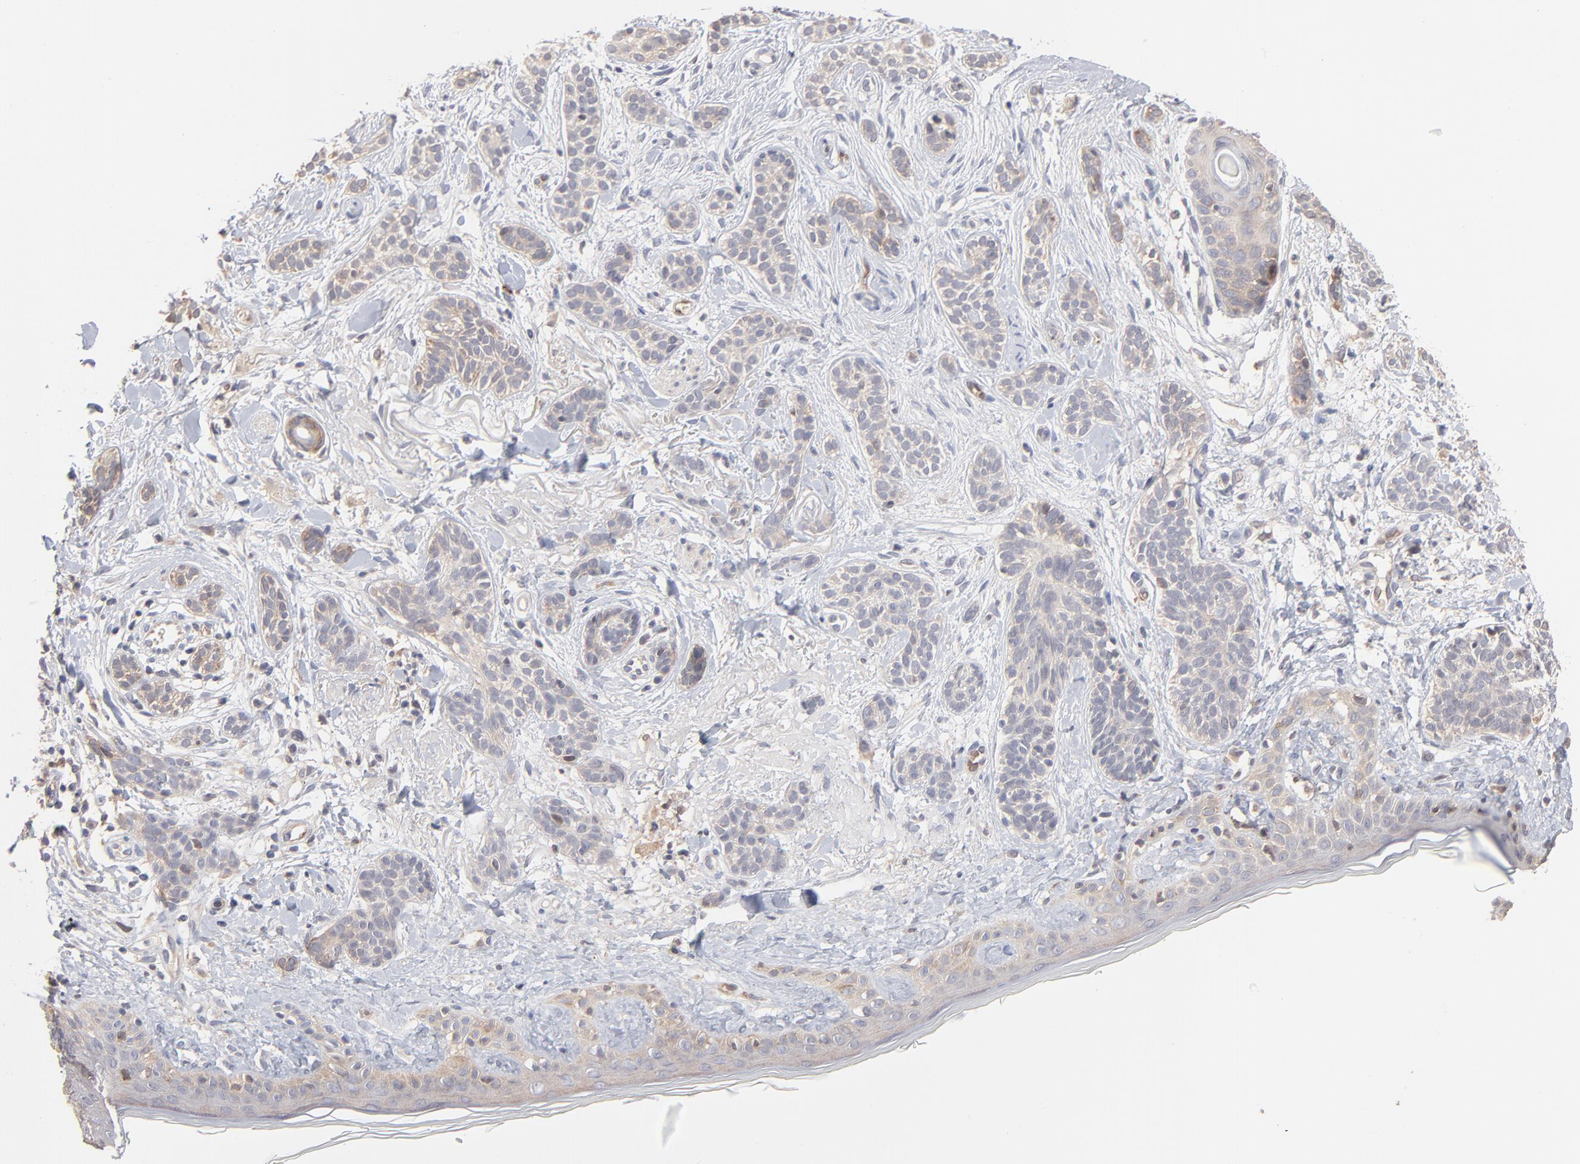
{"staining": {"intensity": "weak", "quantity": ">75%", "location": "cytoplasmic/membranous"}, "tissue": "skin cancer", "cell_type": "Tumor cells", "image_type": "cancer", "snomed": [{"axis": "morphology", "description": "Normal tissue, NOS"}, {"axis": "morphology", "description": "Basal cell carcinoma"}, {"axis": "topography", "description": "Skin"}], "caption": "The photomicrograph reveals immunohistochemical staining of skin basal cell carcinoma. There is weak cytoplasmic/membranous expression is present in about >75% of tumor cells.", "gene": "IVNS1ABP", "patient": {"sex": "male", "age": 63}}